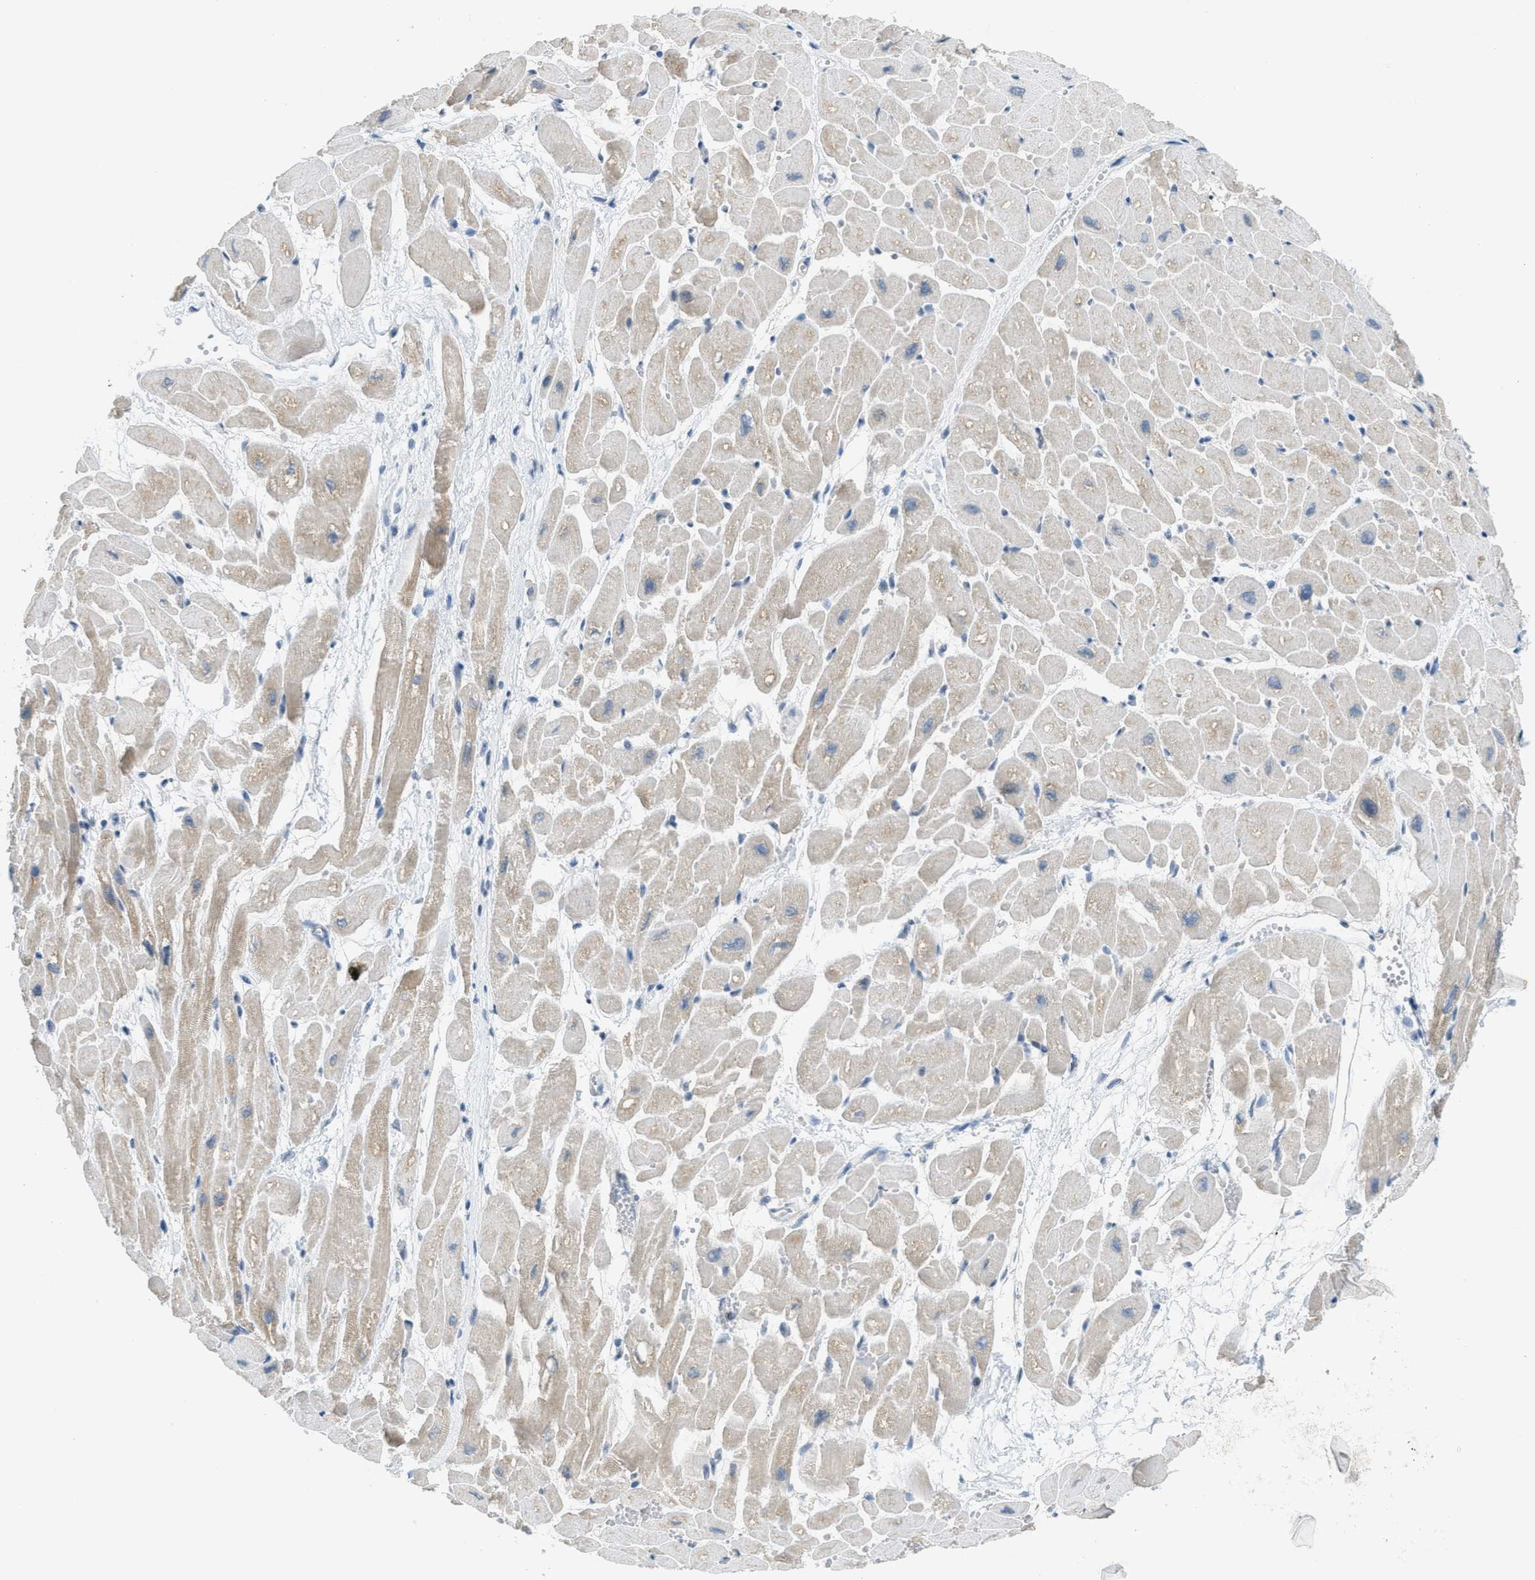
{"staining": {"intensity": "weak", "quantity": "<25%", "location": "cytoplasmic/membranous"}, "tissue": "heart muscle", "cell_type": "Cardiomyocytes", "image_type": "normal", "snomed": [{"axis": "morphology", "description": "Normal tissue, NOS"}, {"axis": "topography", "description": "Heart"}], "caption": "Immunohistochemistry image of benign heart muscle stained for a protein (brown), which displays no expression in cardiomyocytes.", "gene": "TXNDC2", "patient": {"sex": "male", "age": 45}}